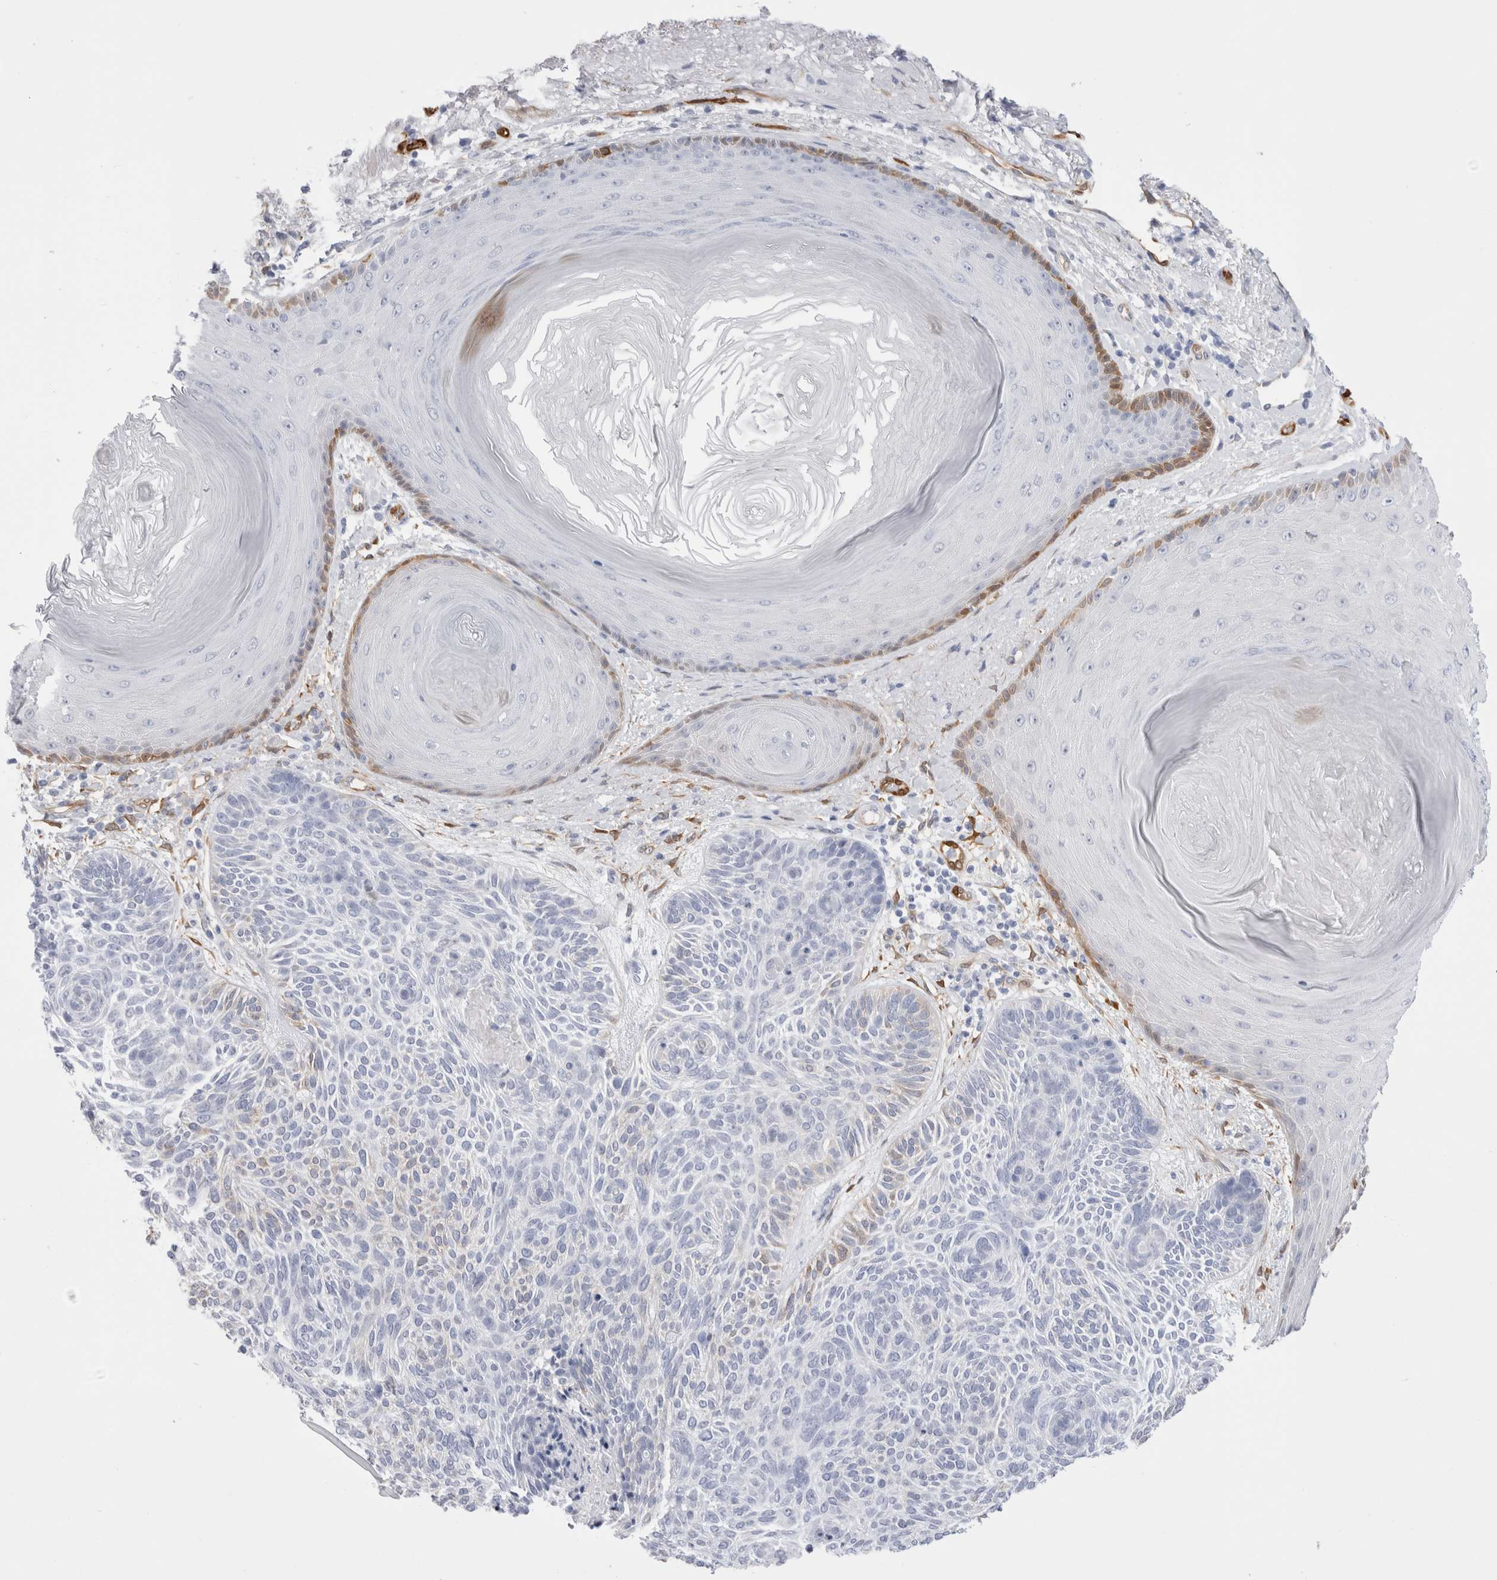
{"staining": {"intensity": "negative", "quantity": "none", "location": "none"}, "tissue": "skin cancer", "cell_type": "Tumor cells", "image_type": "cancer", "snomed": [{"axis": "morphology", "description": "Basal cell carcinoma"}, {"axis": "topography", "description": "Skin"}], "caption": "A high-resolution micrograph shows IHC staining of skin cancer, which shows no significant staining in tumor cells.", "gene": "NAPEPLD", "patient": {"sex": "male", "age": 55}}